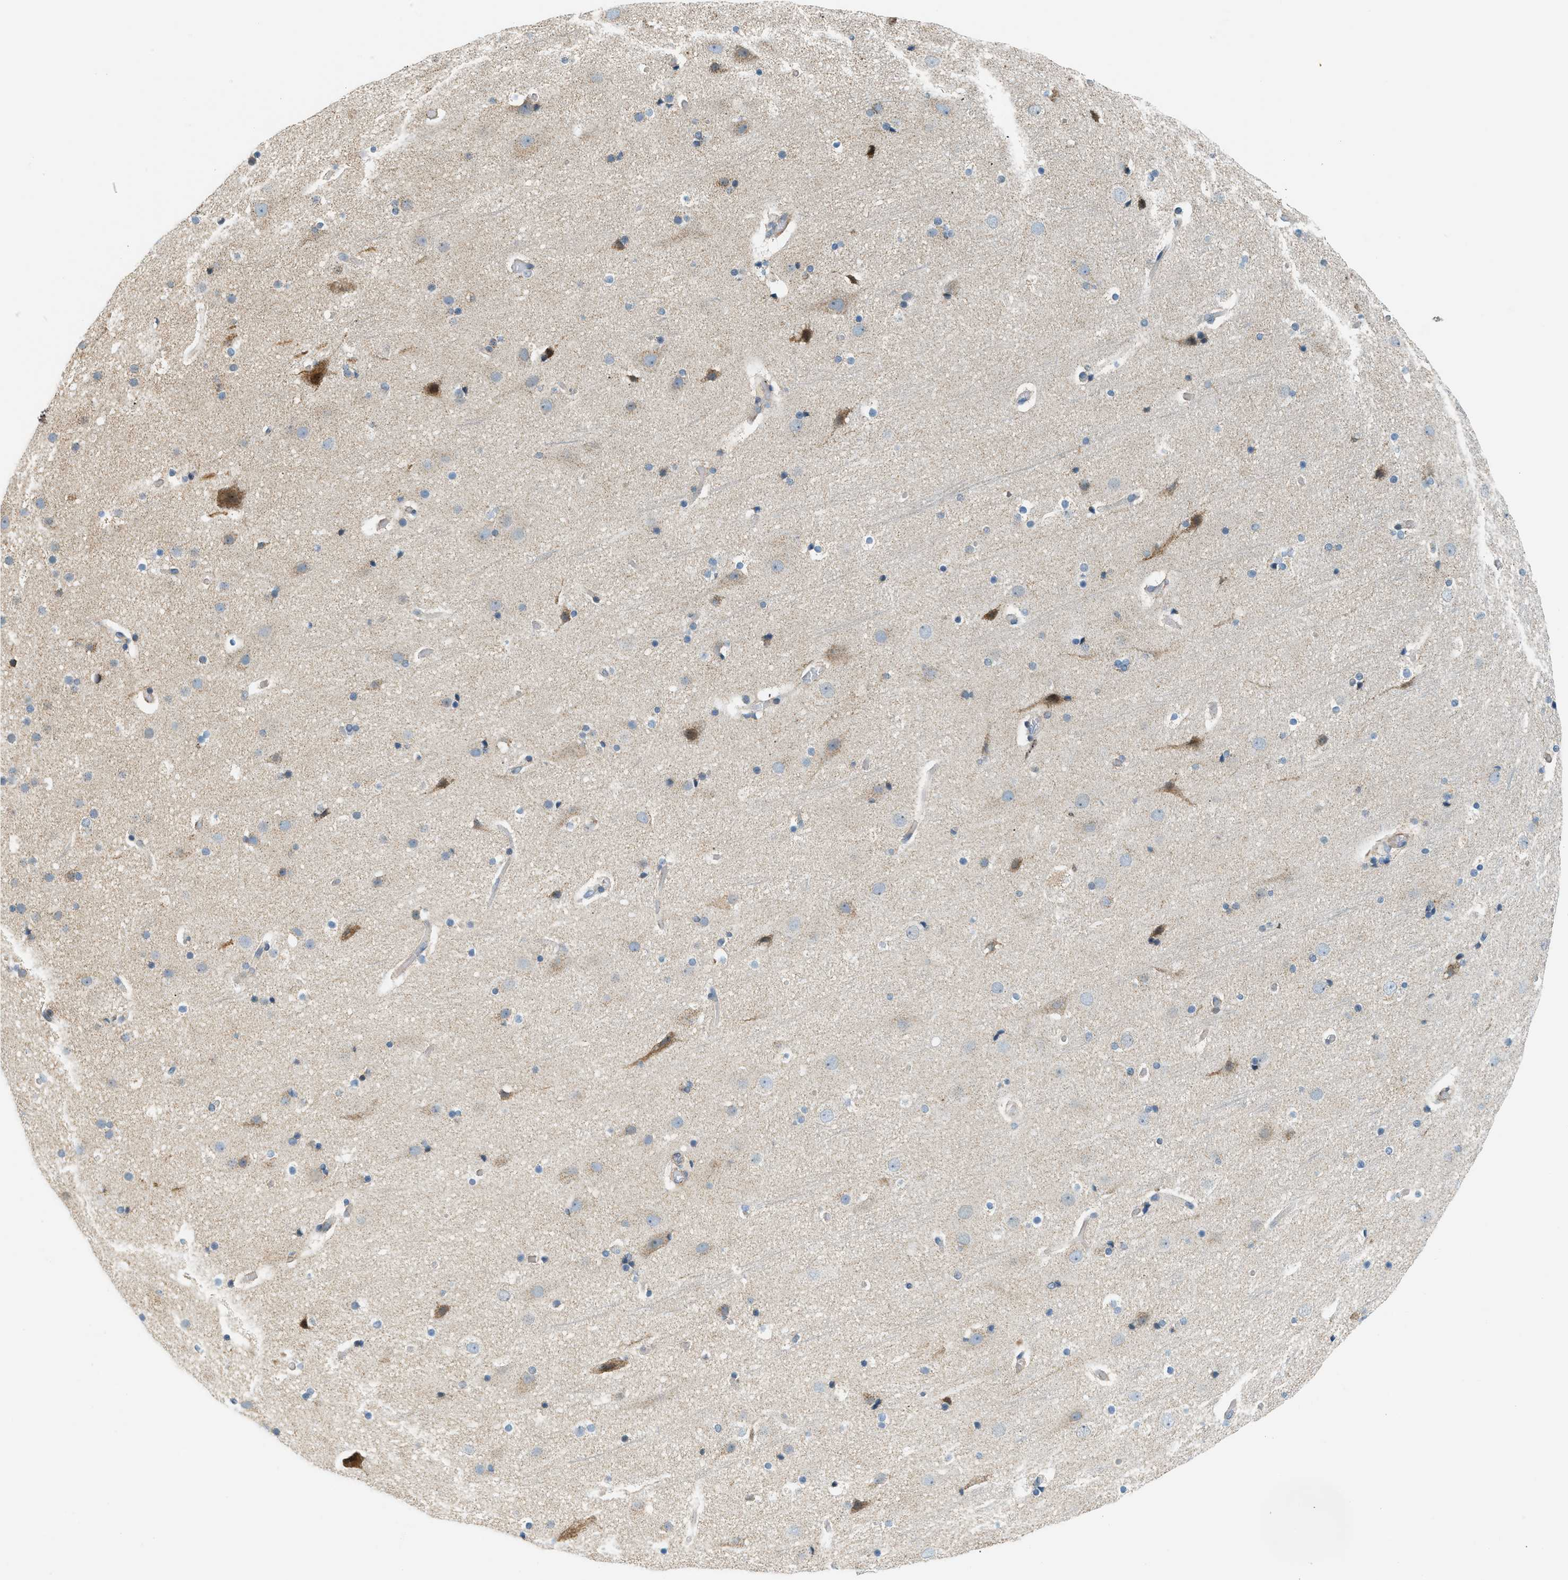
{"staining": {"intensity": "negative", "quantity": "none", "location": "none"}, "tissue": "cerebral cortex", "cell_type": "Endothelial cells", "image_type": "normal", "snomed": [{"axis": "morphology", "description": "Normal tissue, NOS"}, {"axis": "topography", "description": "Cerebral cortex"}], "caption": "Micrograph shows no significant protein staining in endothelial cells of unremarkable cerebral cortex. (Brightfield microscopy of DAB (3,3'-diaminobenzidine) immunohistochemistry at high magnification).", "gene": "PIGG", "patient": {"sex": "male", "age": 57}}